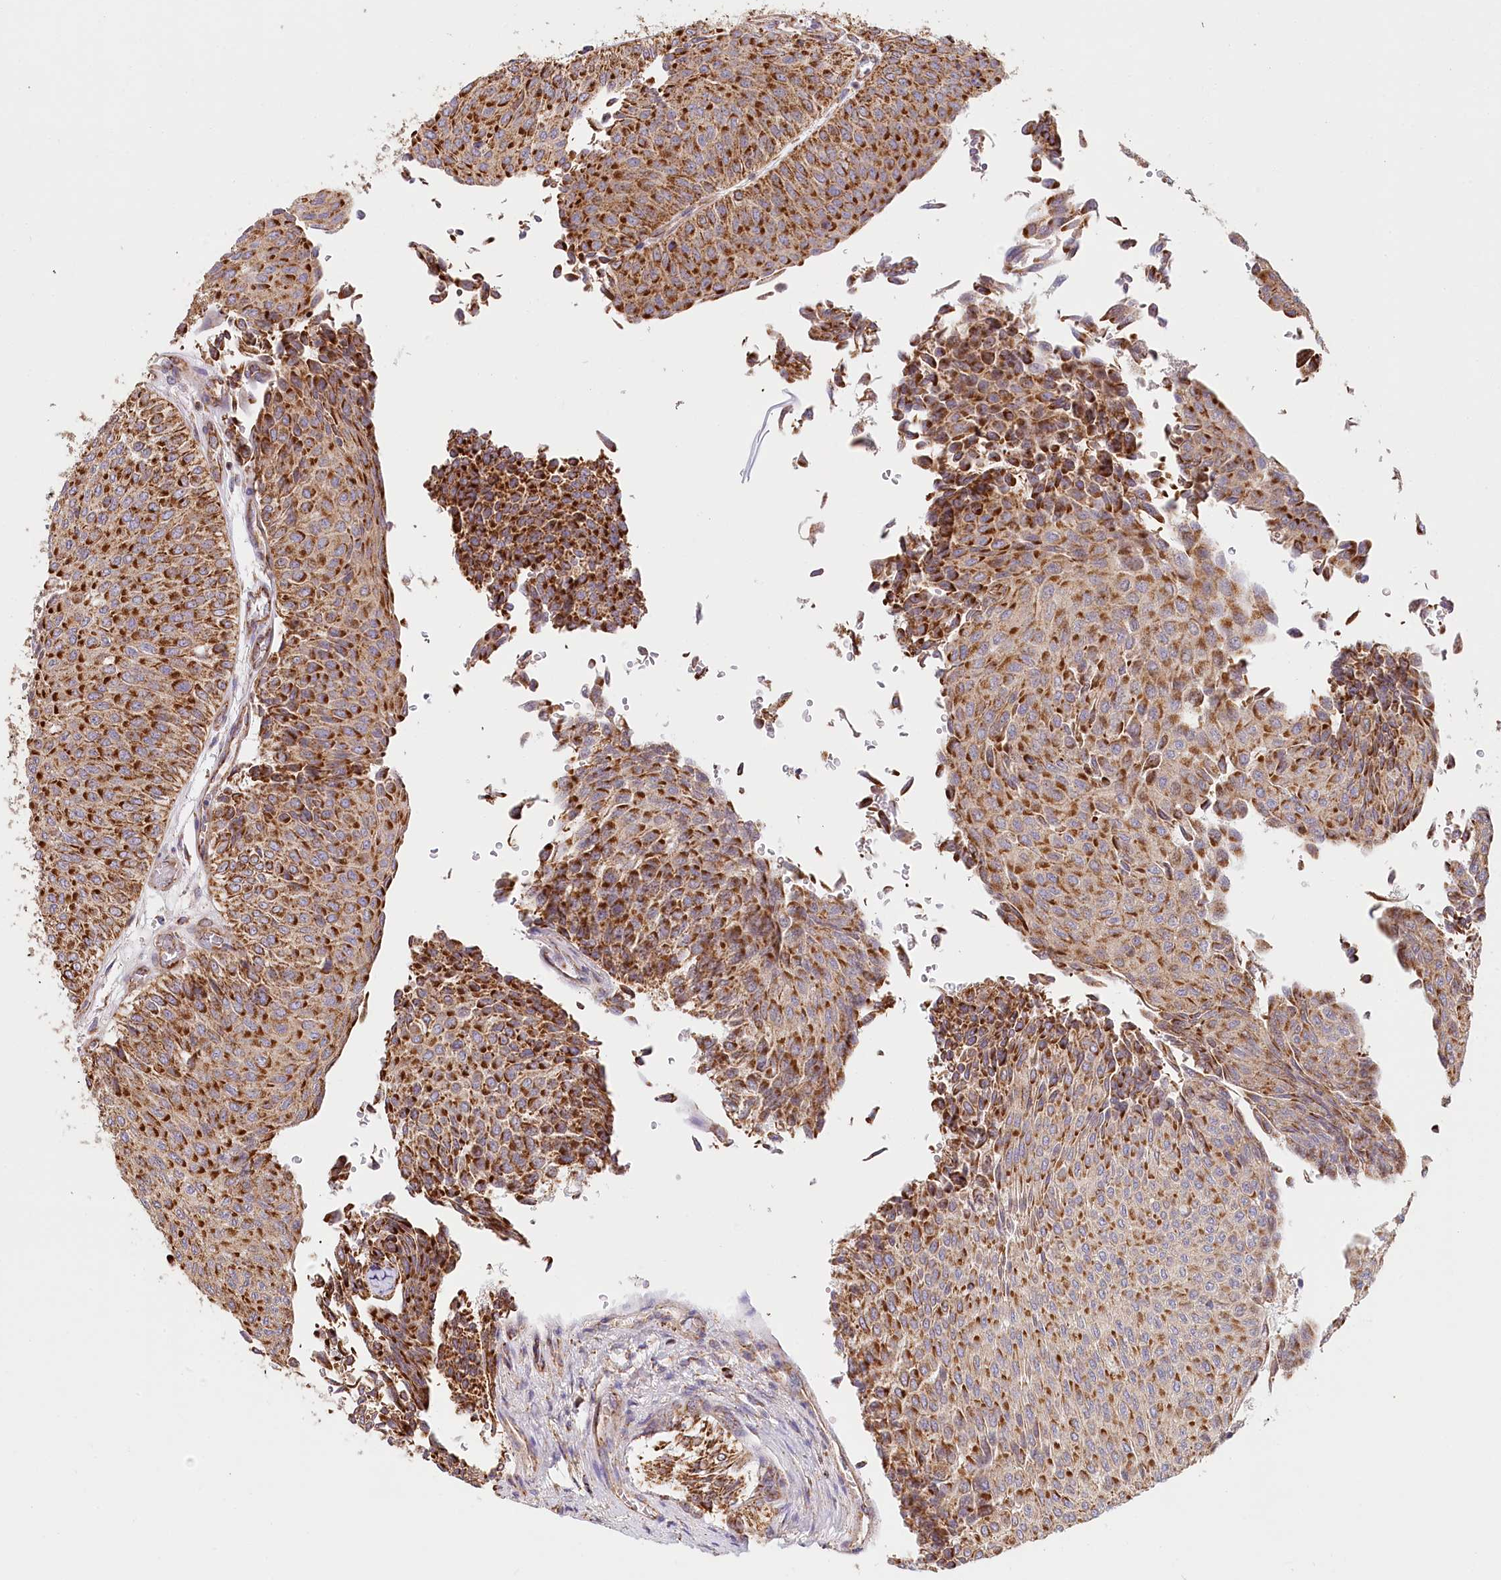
{"staining": {"intensity": "strong", "quantity": ">75%", "location": "cytoplasmic/membranous"}, "tissue": "urothelial cancer", "cell_type": "Tumor cells", "image_type": "cancer", "snomed": [{"axis": "morphology", "description": "Urothelial carcinoma, Low grade"}, {"axis": "topography", "description": "Urinary bladder"}], "caption": "Strong cytoplasmic/membranous protein staining is appreciated in approximately >75% of tumor cells in urothelial cancer.", "gene": "UMPS", "patient": {"sex": "male", "age": 78}}